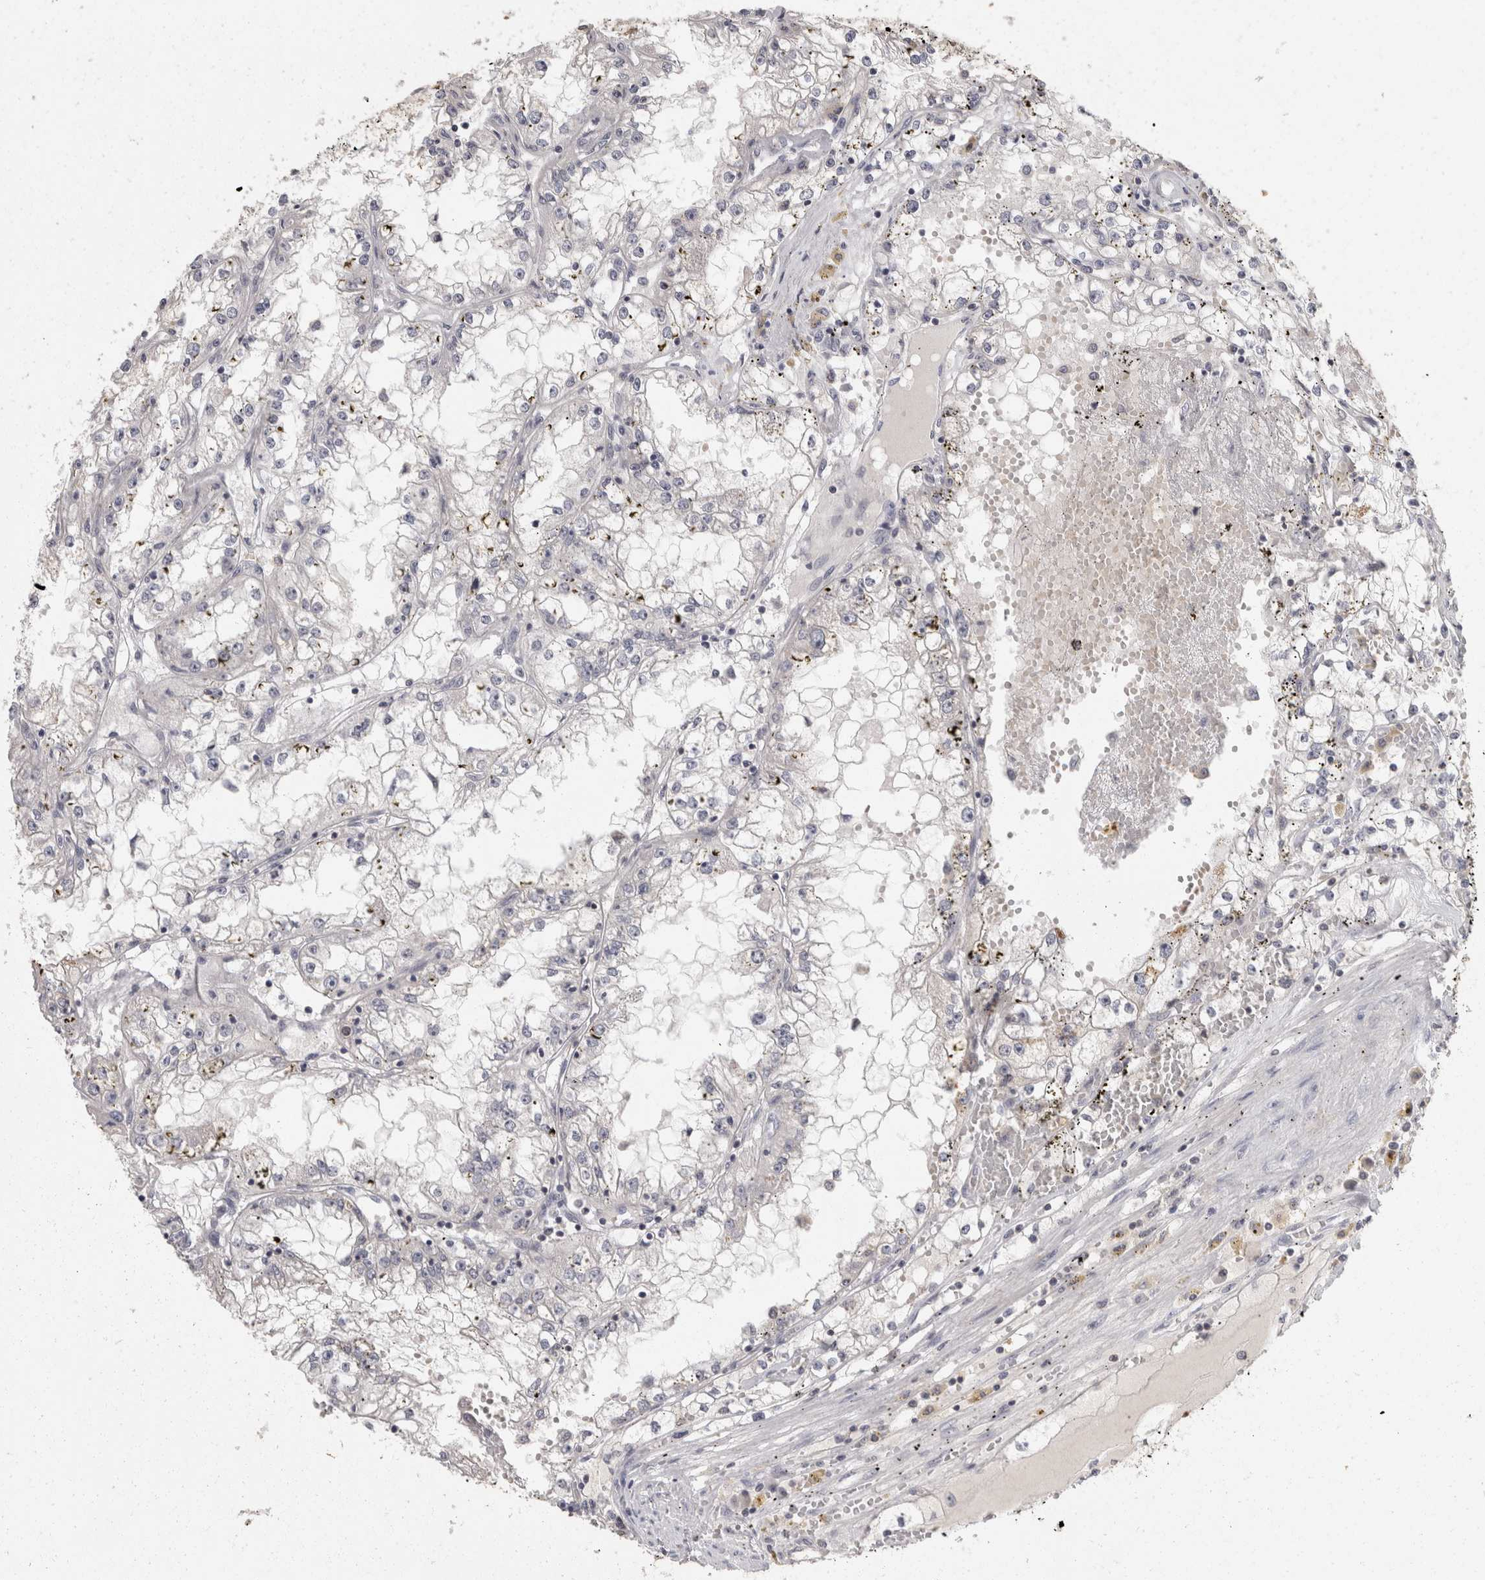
{"staining": {"intensity": "negative", "quantity": "none", "location": "none"}, "tissue": "renal cancer", "cell_type": "Tumor cells", "image_type": "cancer", "snomed": [{"axis": "morphology", "description": "Adenocarcinoma, NOS"}, {"axis": "topography", "description": "Kidney"}], "caption": "A high-resolution photomicrograph shows immunohistochemistry (IHC) staining of renal cancer, which displays no significant positivity in tumor cells. (DAB immunohistochemistry (IHC) with hematoxylin counter stain).", "gene": "ACAT2", "patient": {"sex": "male", "age": 56}}